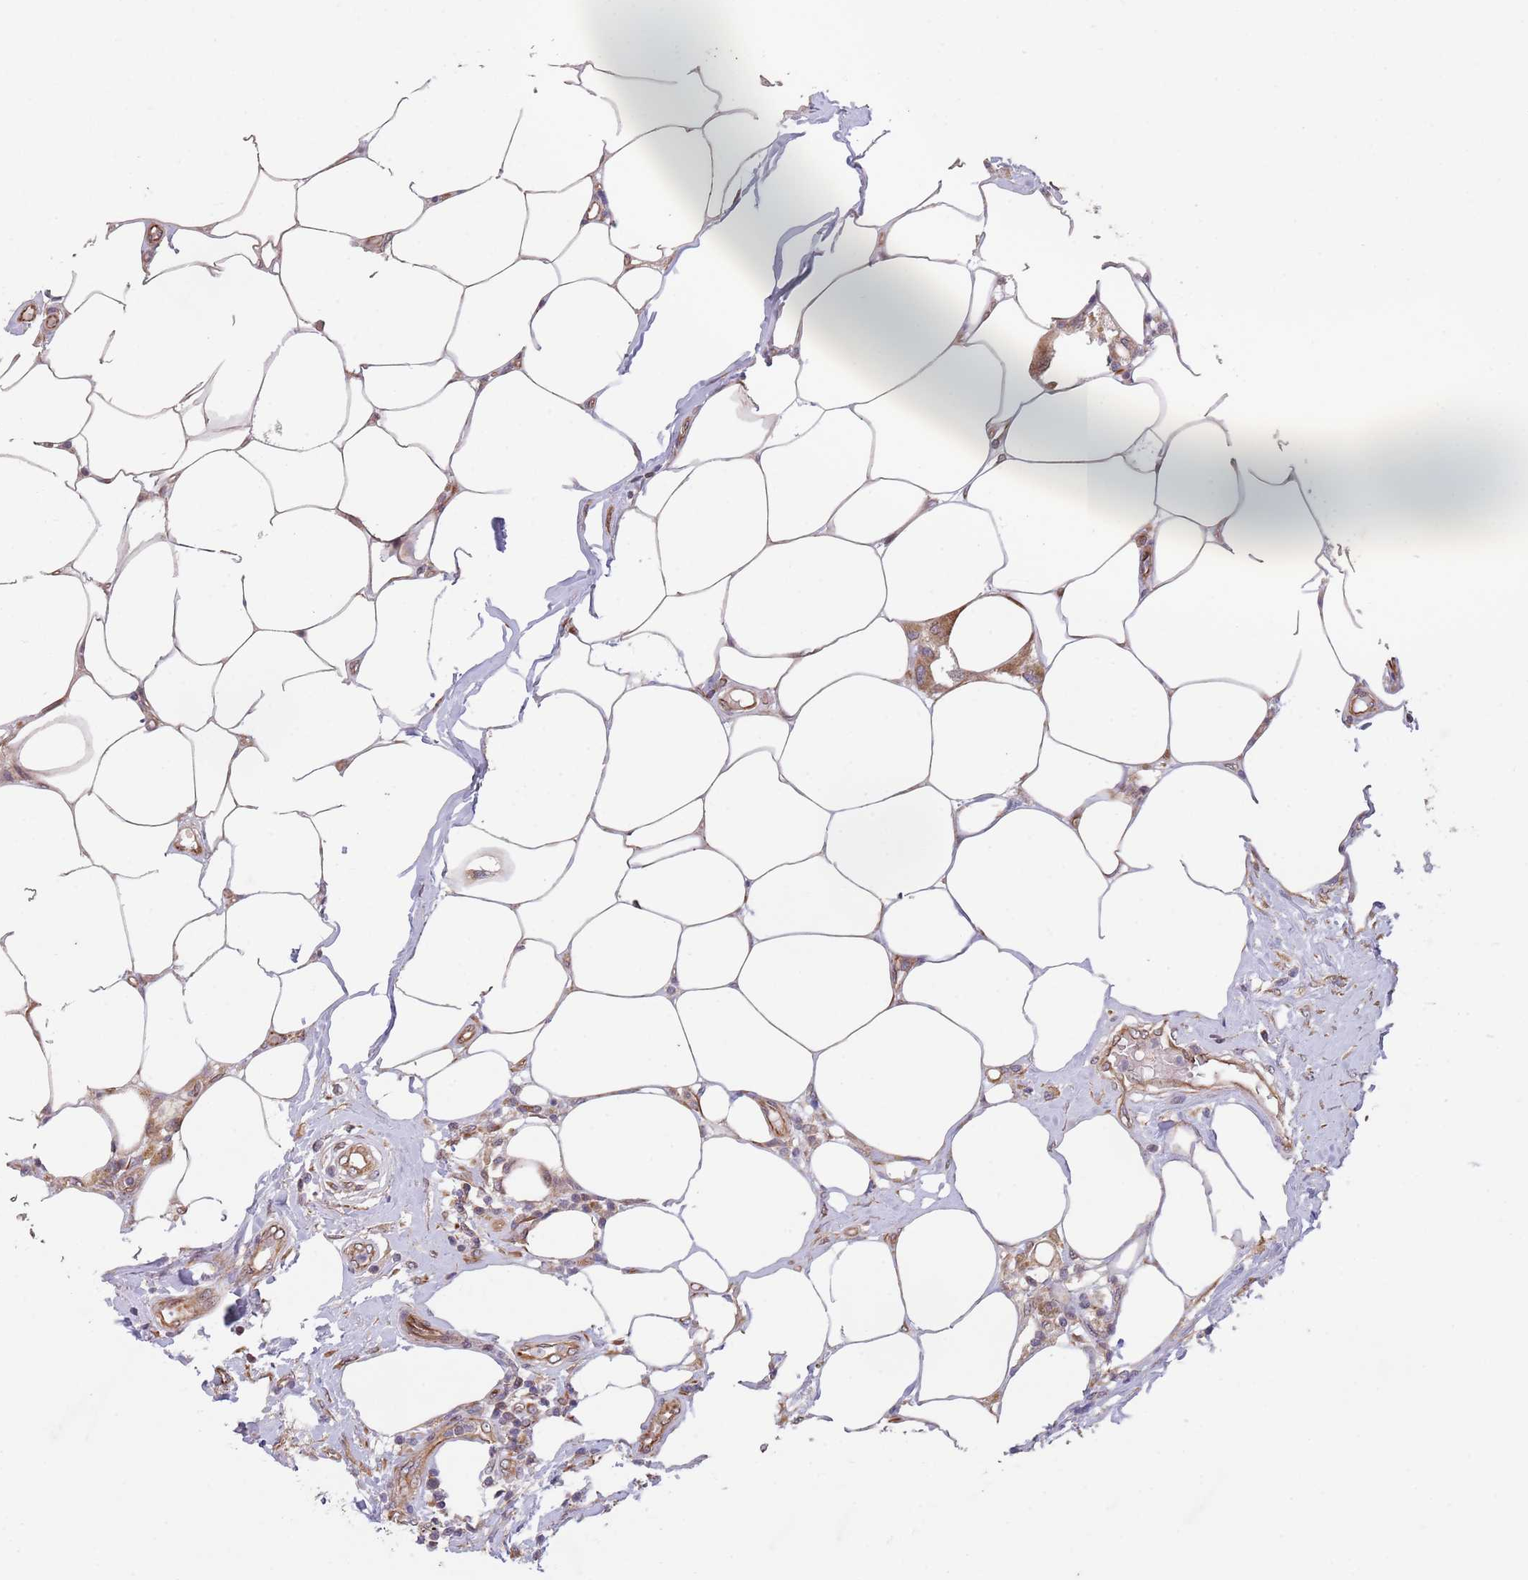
{"staining": {"intensity": "moderate", "quantity": ">75%", "location": "cytoplasmic/membranous"}, "tissue": "breast cancer", "cell_type": "Tumor cells", "image_type": "cancer", "snomed": [{"axis": "morphology", "description": "Duct carcinoma"}, {"axis": "topography", "description": "Breast"}], "caption": "Breast cancer stained with immunohistochemistry (IHC) displays moderate cytoplasmic/membranous positivity in about >75% of tumor cells.", "gene": "CHD9", "patient": {"sex": "female", "age": 73}}